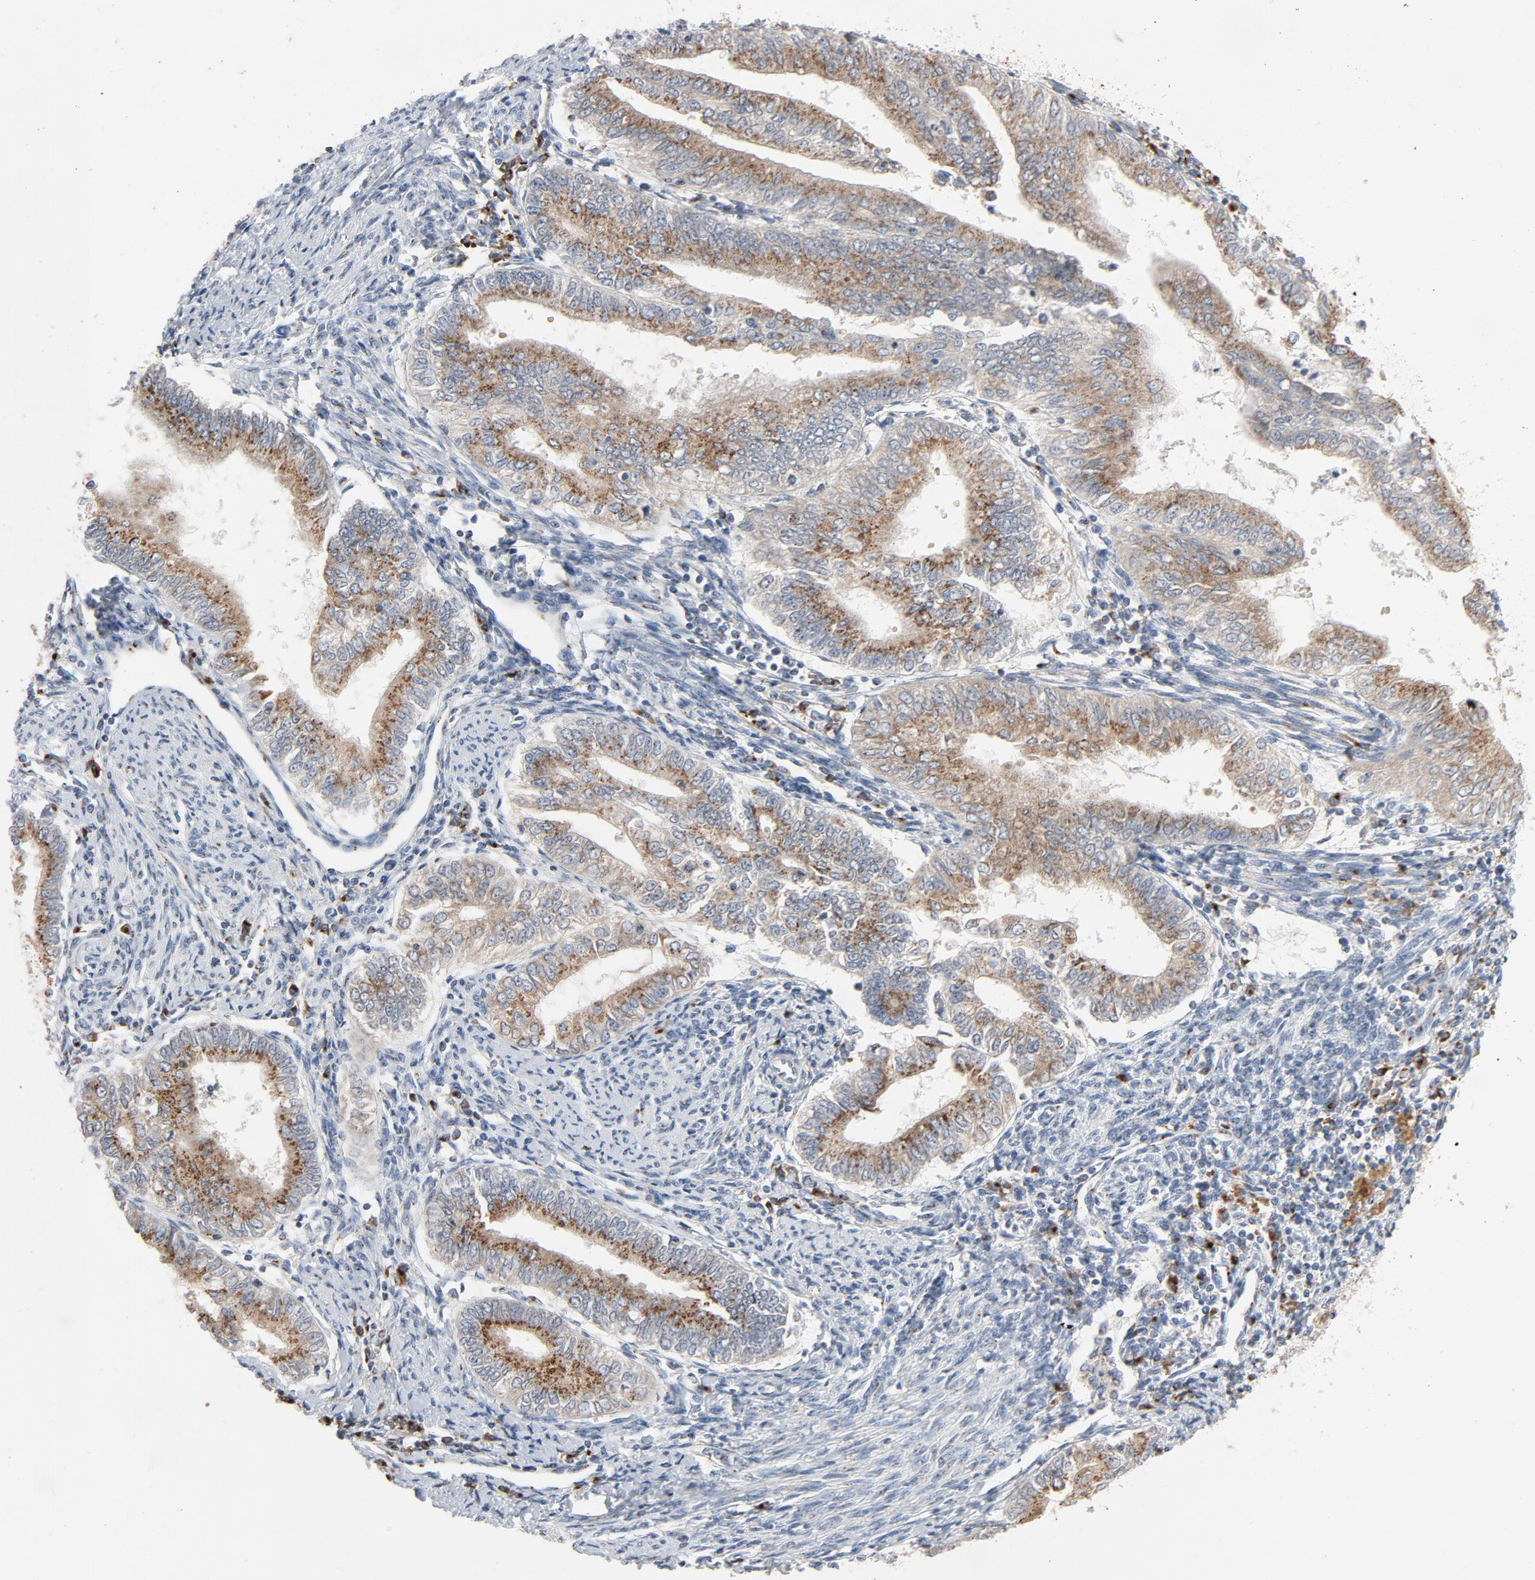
{"staining": {"intensity": "weak", "quantity": ">75%", "location": "cytoplasmic/membranous"}, "tissue": "endometrial cancer", "cell_type": "Tumor cells", "image_type": "cancer", "snomed": [{"axis": "morphology", "description": "Adenocarcinoma, NOS"}, {"axis": "topography", "description": "Endometrium"}], "caption": "Immunohistochemistry (DAB) staining of endometrial cancer (adenocarcinoma) demonstrates weak cytoplasmic/membranous protein expression in approximately >75% of tumor cells.", "gene": "LMAN2", "patient": {"sex": "female", "age": 59}}